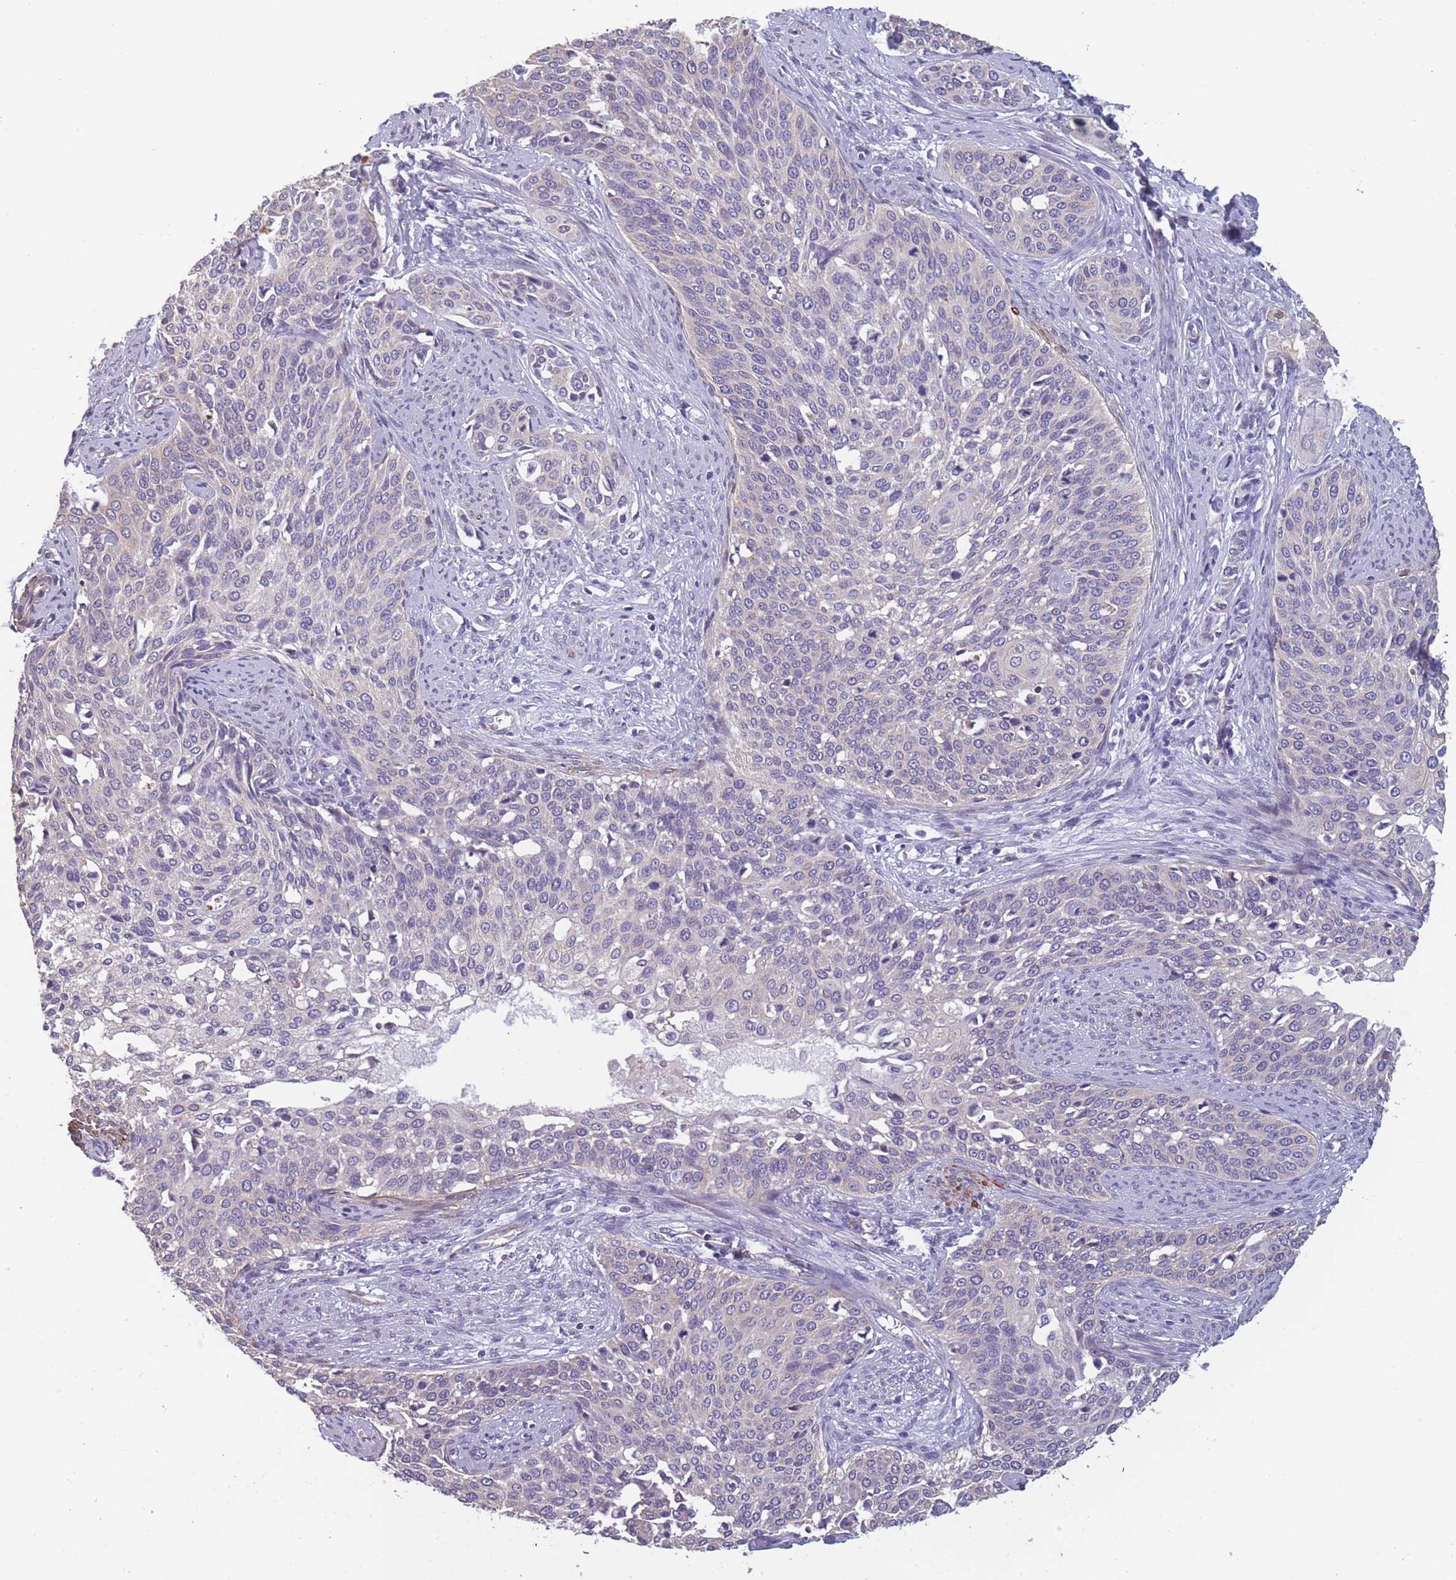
{"staining": {"intensity": "negative", "quantity": "none", "location": "none"}, "tissue": "cervical cancer", "cell_type": "Tumor cells", "image_type": "cancer", "snomed": [{"axis": "morphology", "description": "Squamous cell carcinoma, NOS"}, {"axis": "topography", "description": "Cervix"}], "caption": "IHC photomicrograph of human squamous cell carcinoma (cervical) stained for a protein (brown), which reveals no staining in tumor cells.", "gene": "TOMM40L", "patient": {"sex": "female", "age": 44}}